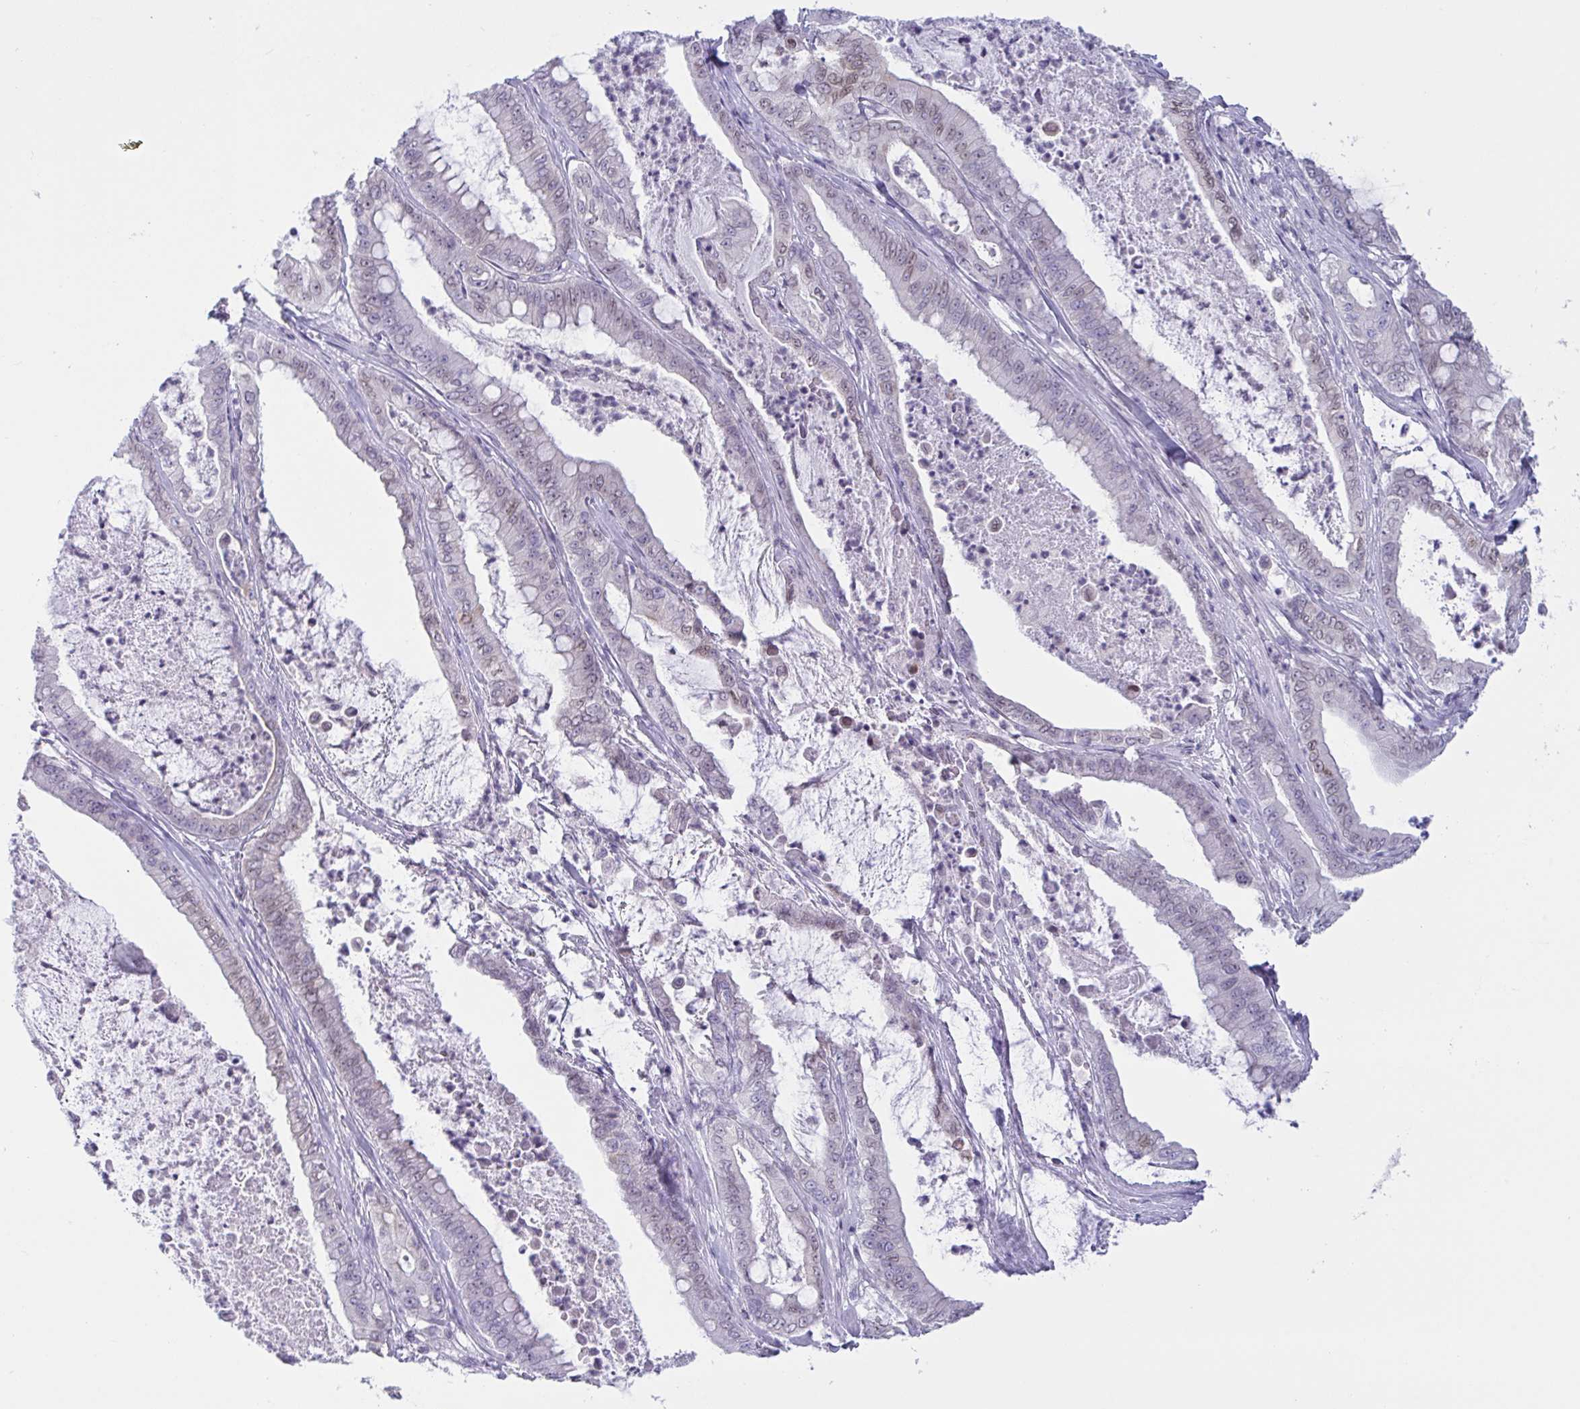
{"staining": {"intensity": "negative", "quantity": "none", "location": "none"}, "tissue": "pancreatic cancer", "cell_type": "Tumor cells", "image_type": "cancer", "snomed": [{"axis": "morphology", "description": "Adenocarcinoma, NOS"}, {"axis": "topography", "description": "Pancreas"}], "caption": "Tumor cells show no significant staining in pancreatic cancer (adenocarcinoma).", "gene": "TANK", "patient": {"sex": "male", "age": 71}}